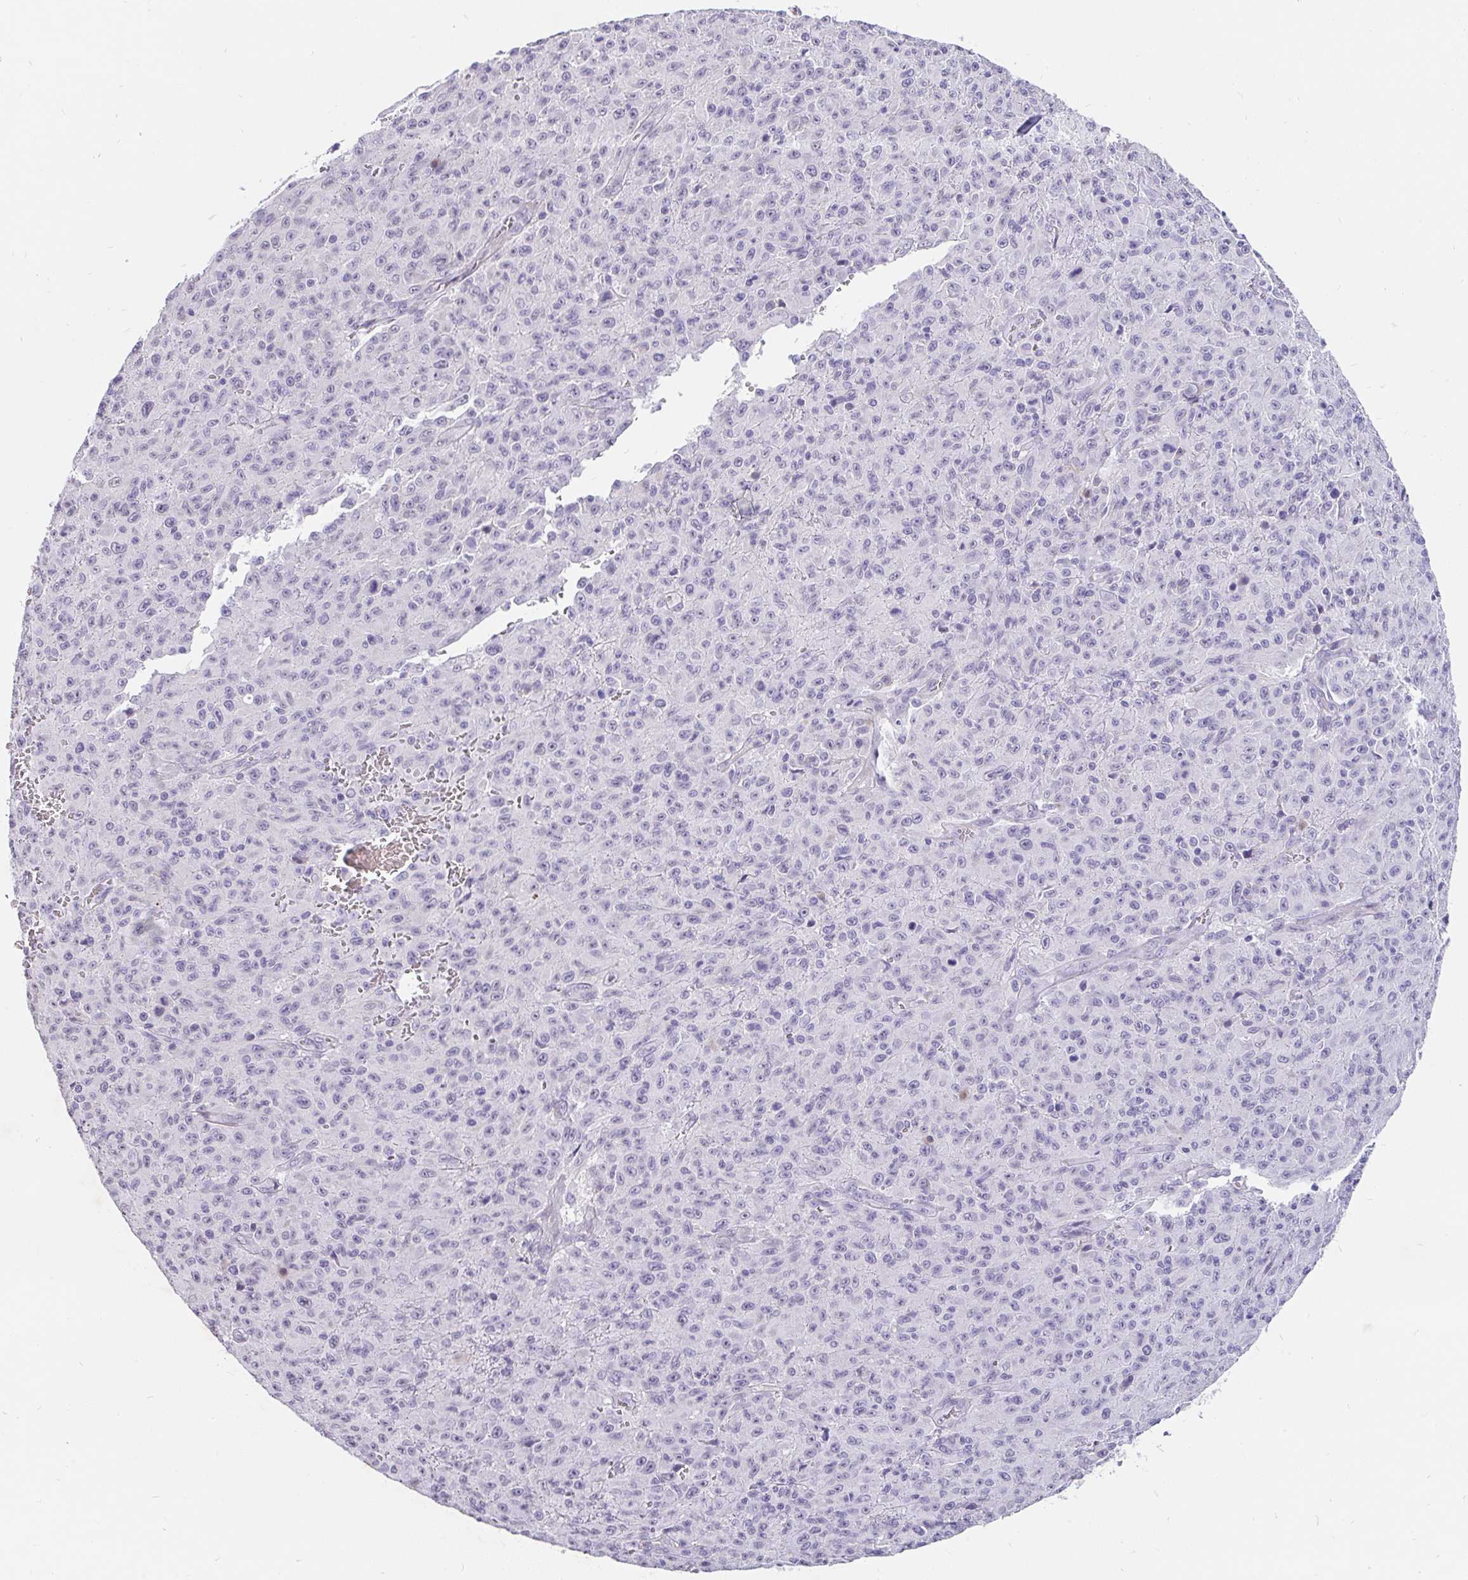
{"staining": {"intensity": "negative", "quantity": "none", "location": "none"}, "tissue": "melanoma", "cell_type": "Tumor cells", "image_type": "cancer", "snomed": [{"axis": "morphology", "description": "Malignant melanoma, NOS"}, {"axis": "topography", "description": "Skin"}], "caption": "Protein analysis of melanoma shows no significant positivity in tumor cells. (Brightfield microscopy of DAB (3,3'-diaminobenzidine) immunohistochemistry at high magnification).", "gene": "EML5", "patient": {"sex": "male", "age": 46}}